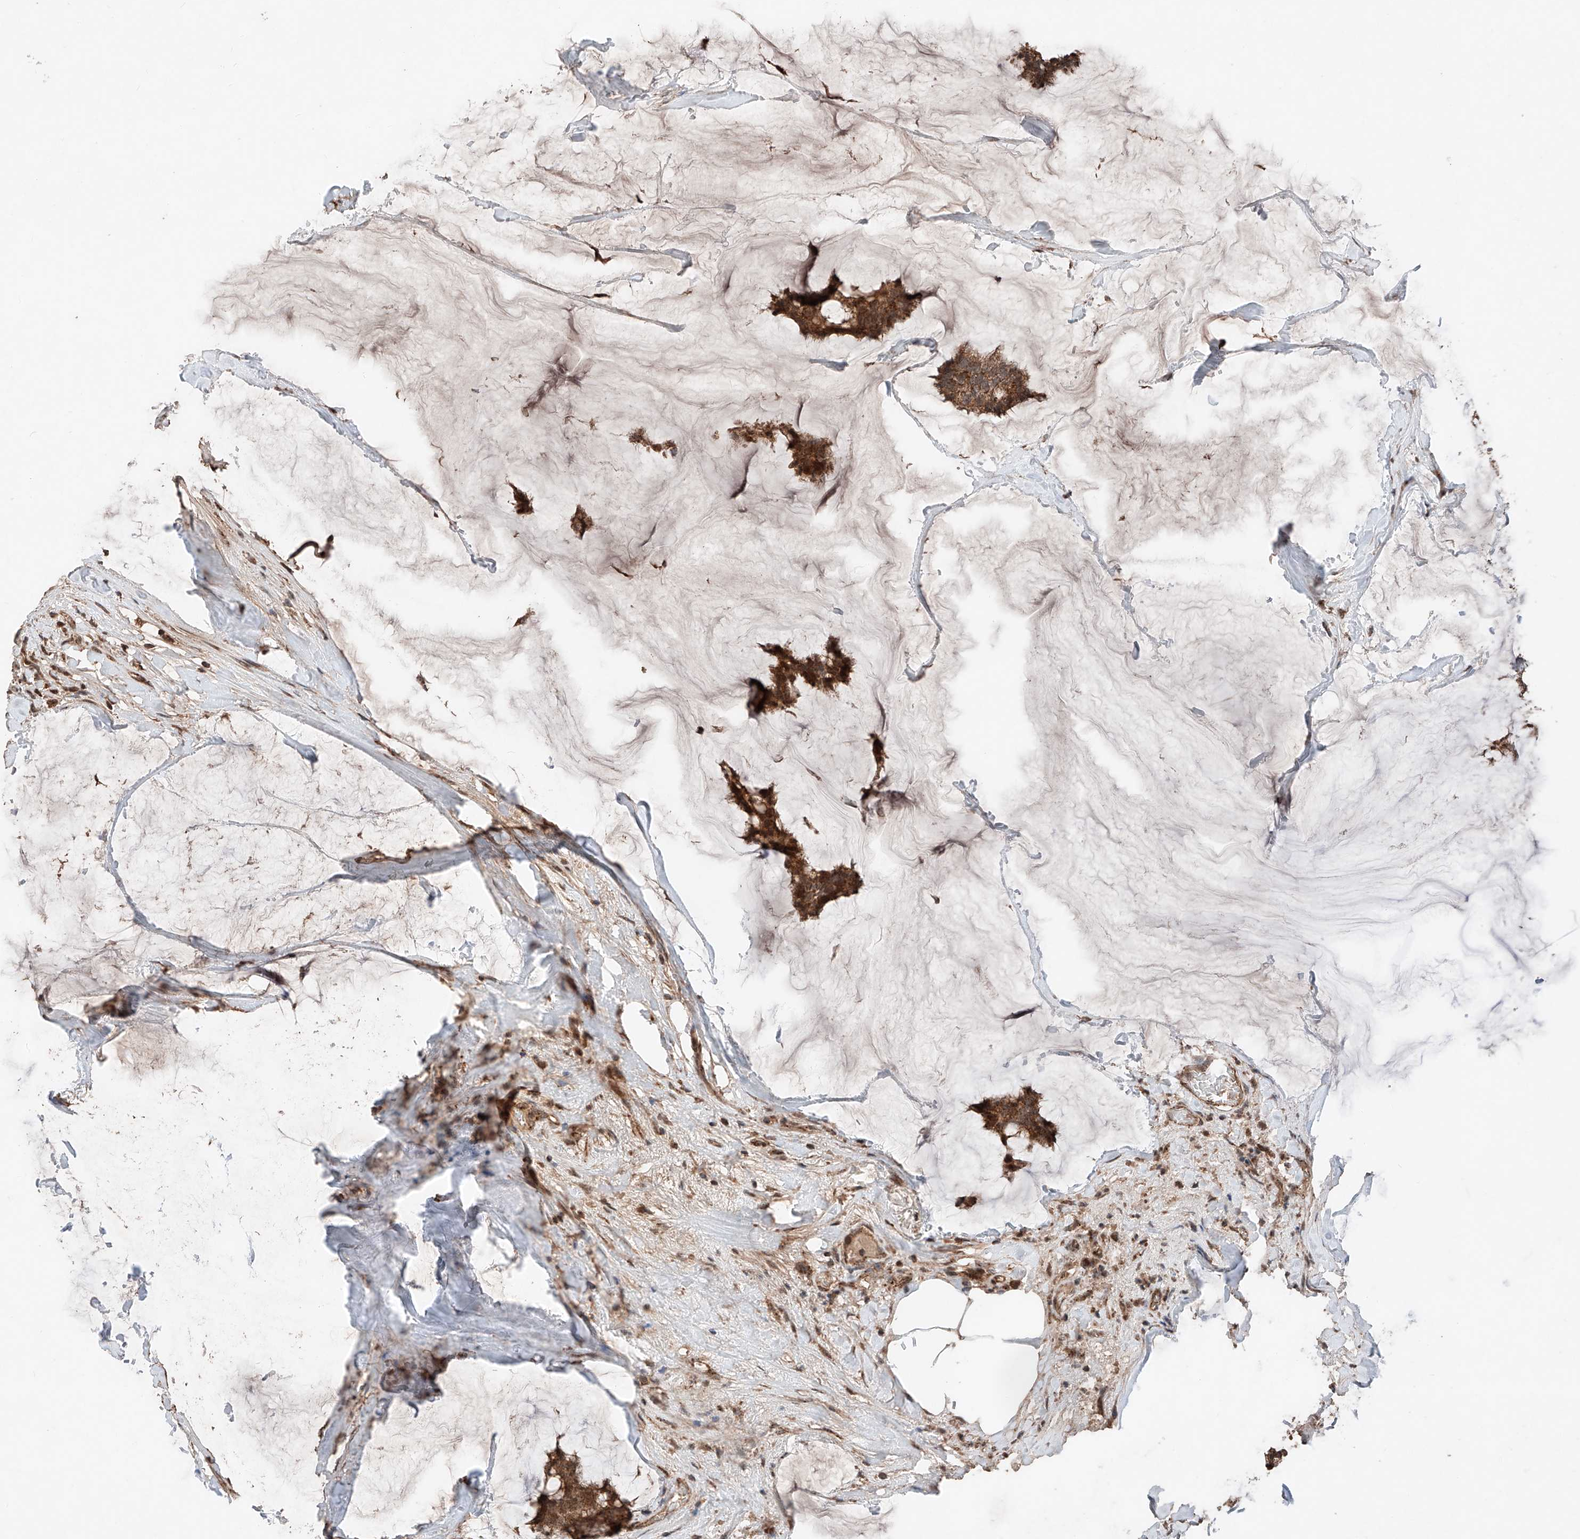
{"staining": {"intensity": "strong", "quantity": ">75%", "location": "cytoplasmic/membranous"}, "tissue": "breast cancer", "cell_type": "Tumor cells", "image_type": "cancer", "snomed": [{"axis": "morphology", "description": "Duct carcinoma"}, {"axis": "topography", "description": "Breast"}], "caption": "A high amount of strong cytoplasmic/membranous expression is appreciated in approximately >75% of tumor cells in breast cancer (infiltrating ductal carcinoma) tissue.", "gene": "ZSCAN29", "patient": {"sex": "female", "age": 93}}